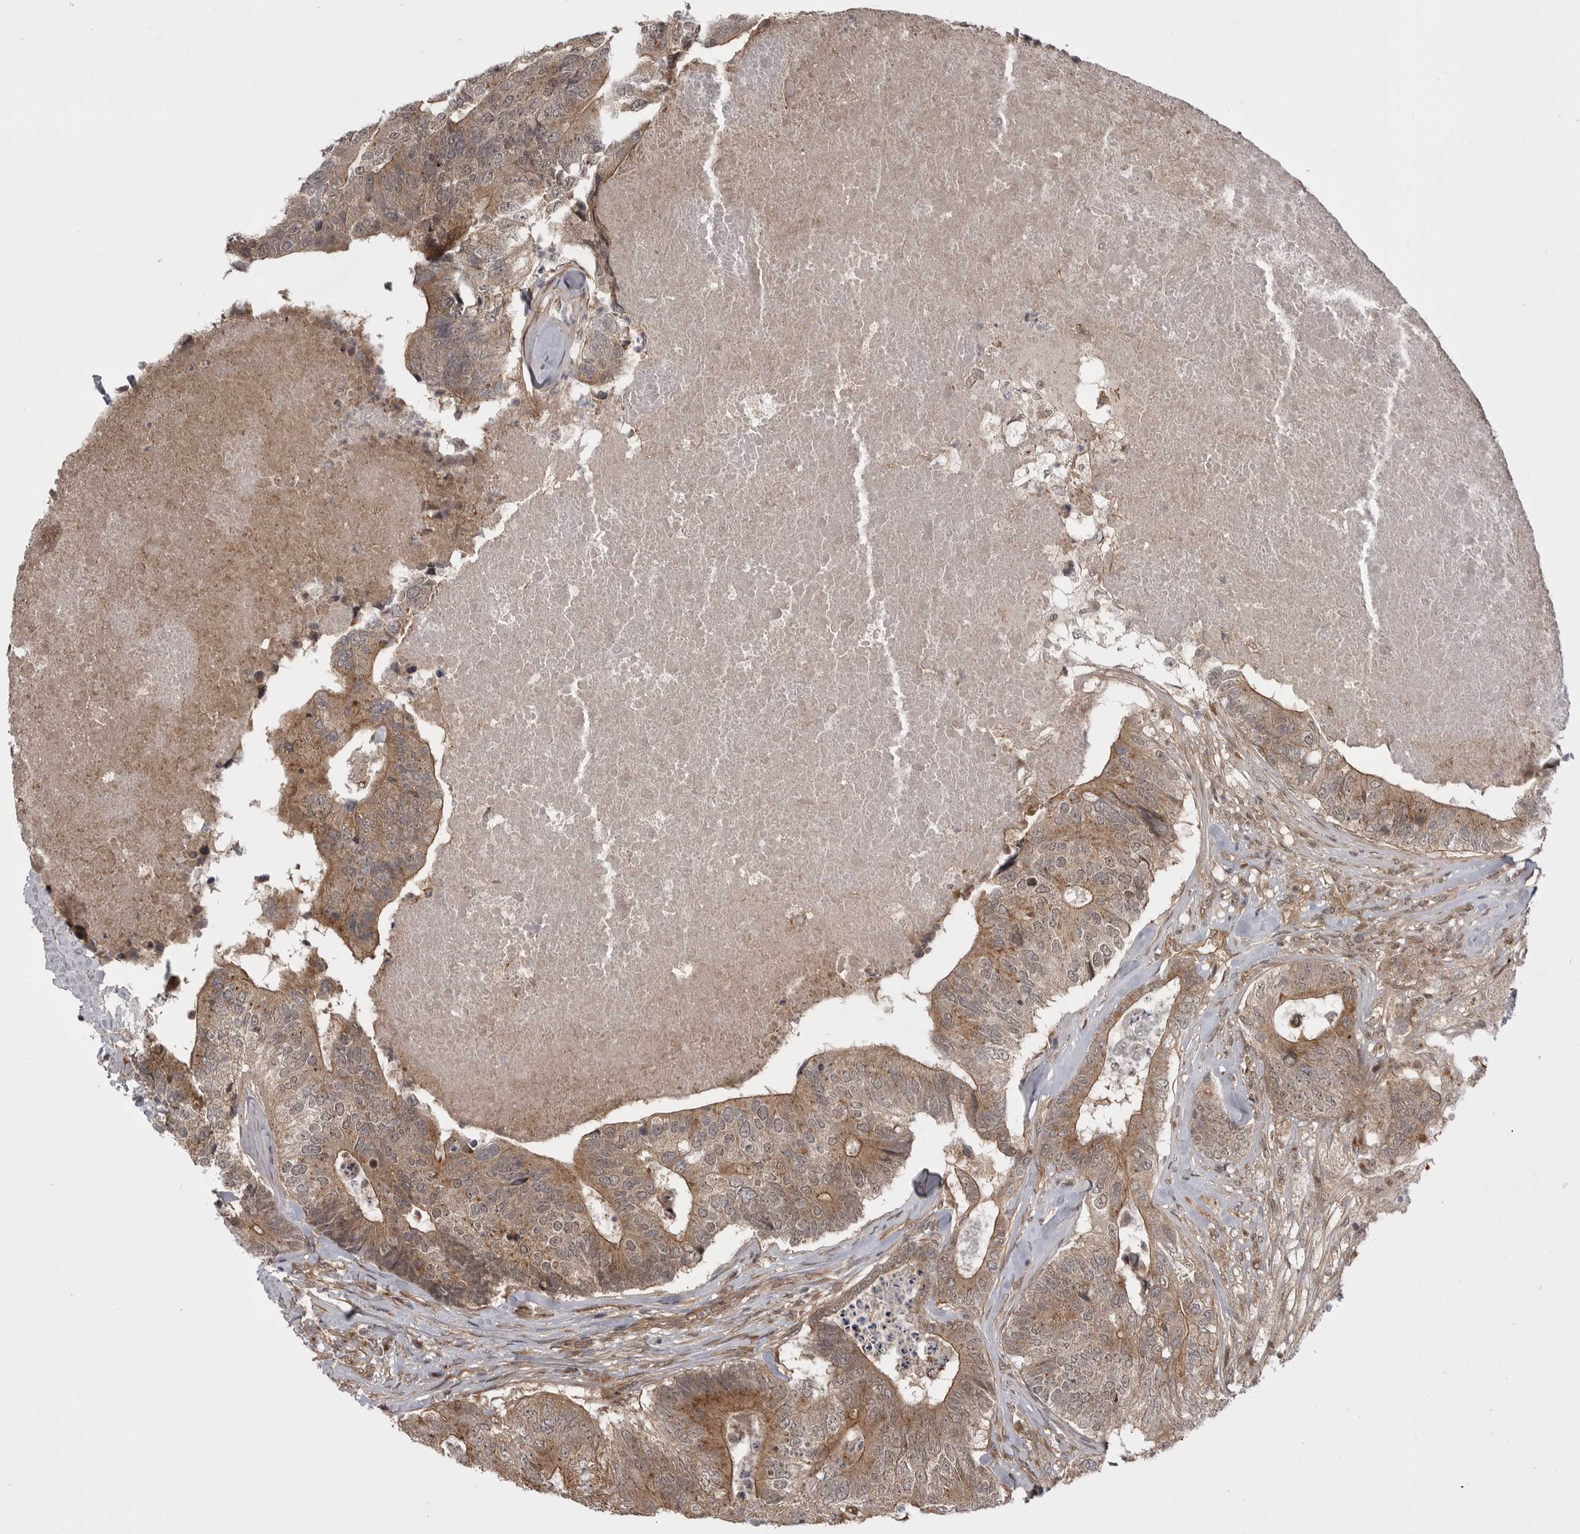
{"staining": {"intensity": "moderate", "quantity": ">75%", "location": "cytoplasmic/membranous"}, "tissue": "colorectal cancer", "cell_type": "Tumor cells", "image_type": "cancer", "snomed": [{"axis": "morphology", "description": "Adenocarcinoma, NOS"}, {"axis": "topography", "description": "Colon"}], "caption": "Immunohistochemistry (DAB (3,3'-diaminobenzidine)) staining of human adenocarcinoma (colorectal) exhibits moderate cytoplasmic/membranous protein expression in about >75% of tumor cells.", "gene": "PDCL", "patient": {"sex": "female", "age": 67}}